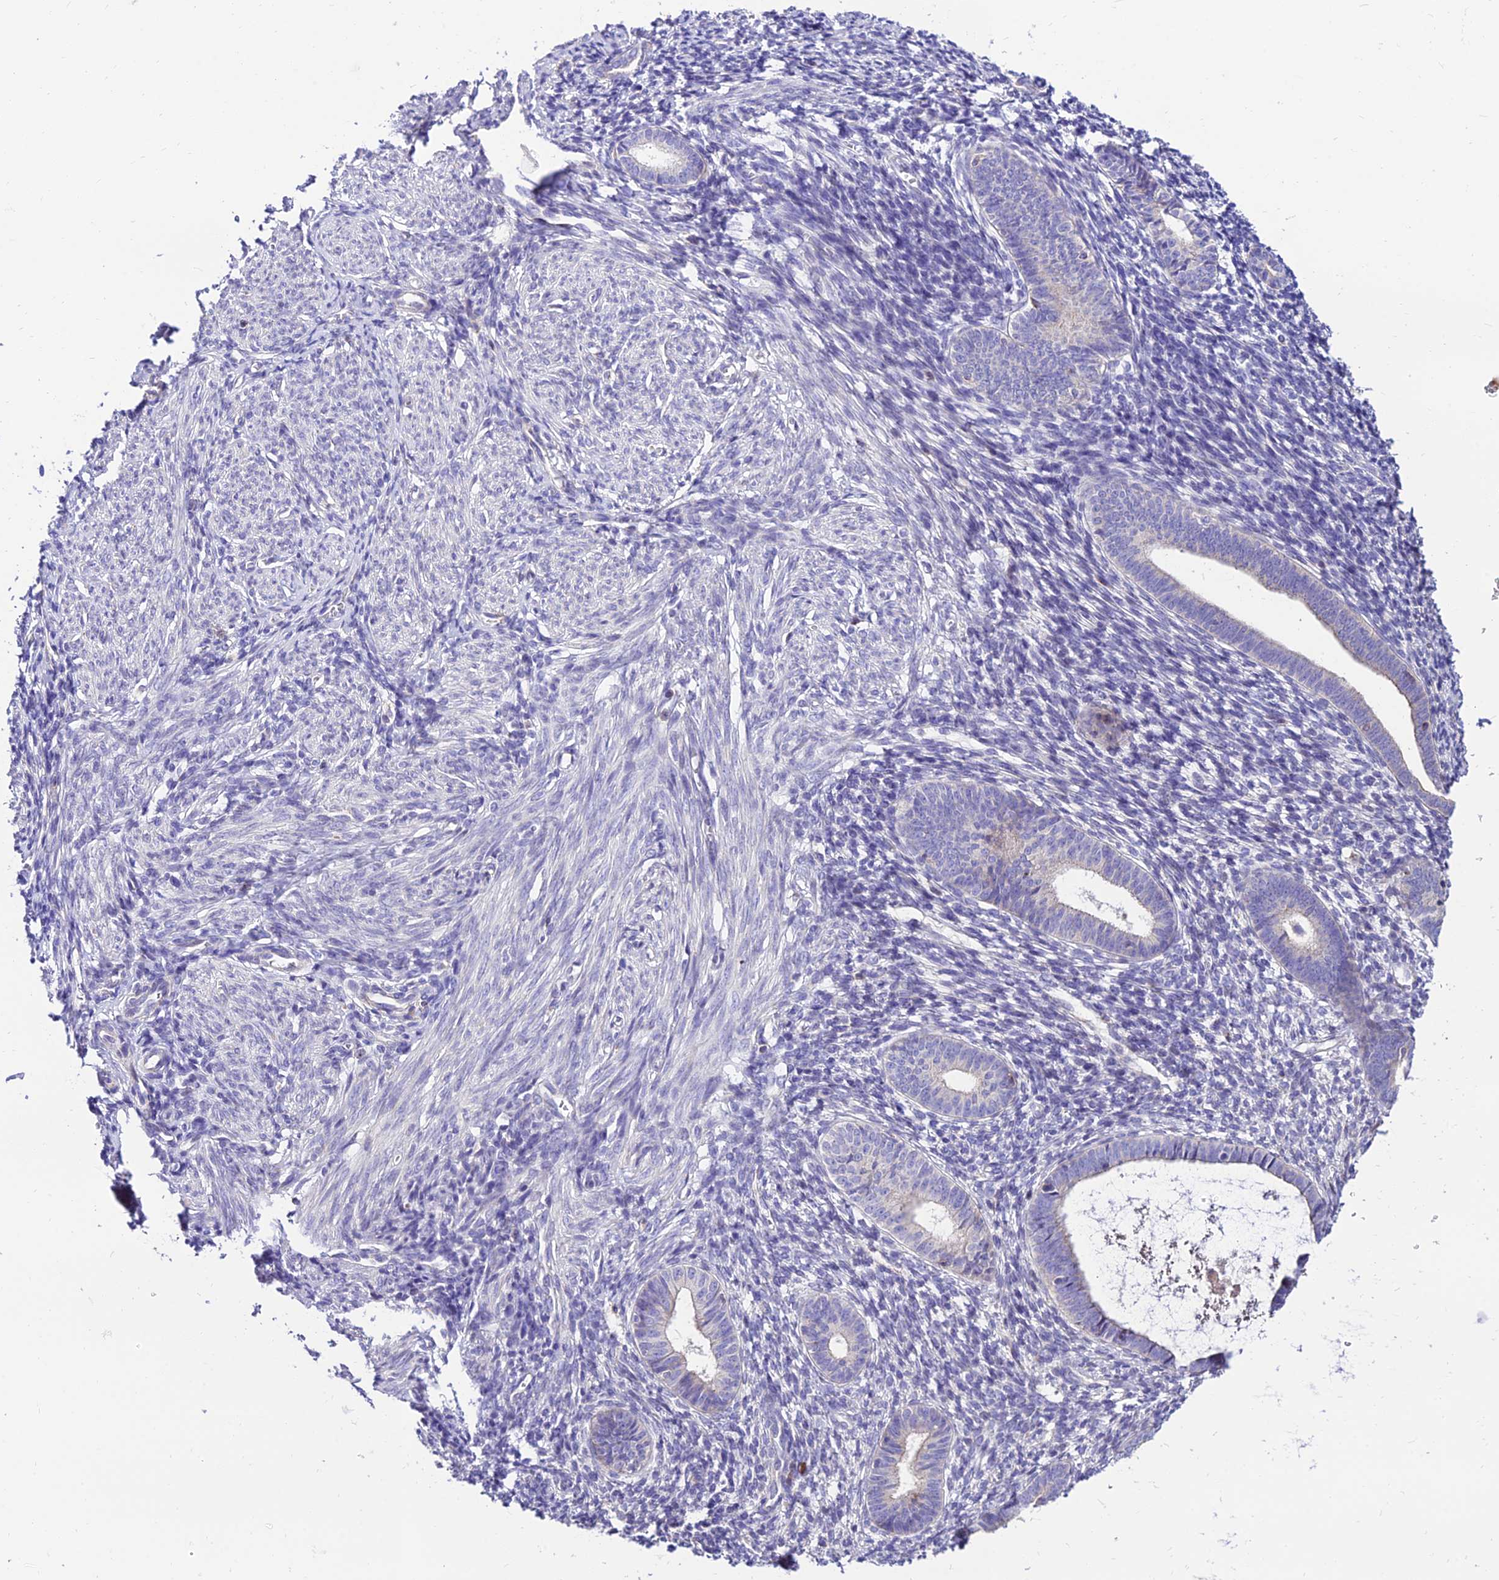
{"staining": {"intensity": "negative", "quantity": "none", "location": "none"}, "tissue": "endometrium", "cell_type": "Cells in endometrial stroma", "image_type": "normal", "snomed": [{"axis": "morphology", "description": "Normal tissue, NOS"}, {"axis": "morphology", "description": "Adenocarcinoma, NOS"}, {"axis": "topography", "description": "Endometrium"}], "caption": "DAB (3,3'-diaminobenzidine) immunohistochemical staining of benign endometrium shows no significant expression in cells in endometrial stroma.", "gene": "C6orf132", "patient": {"sex": "female", "age": 57}}